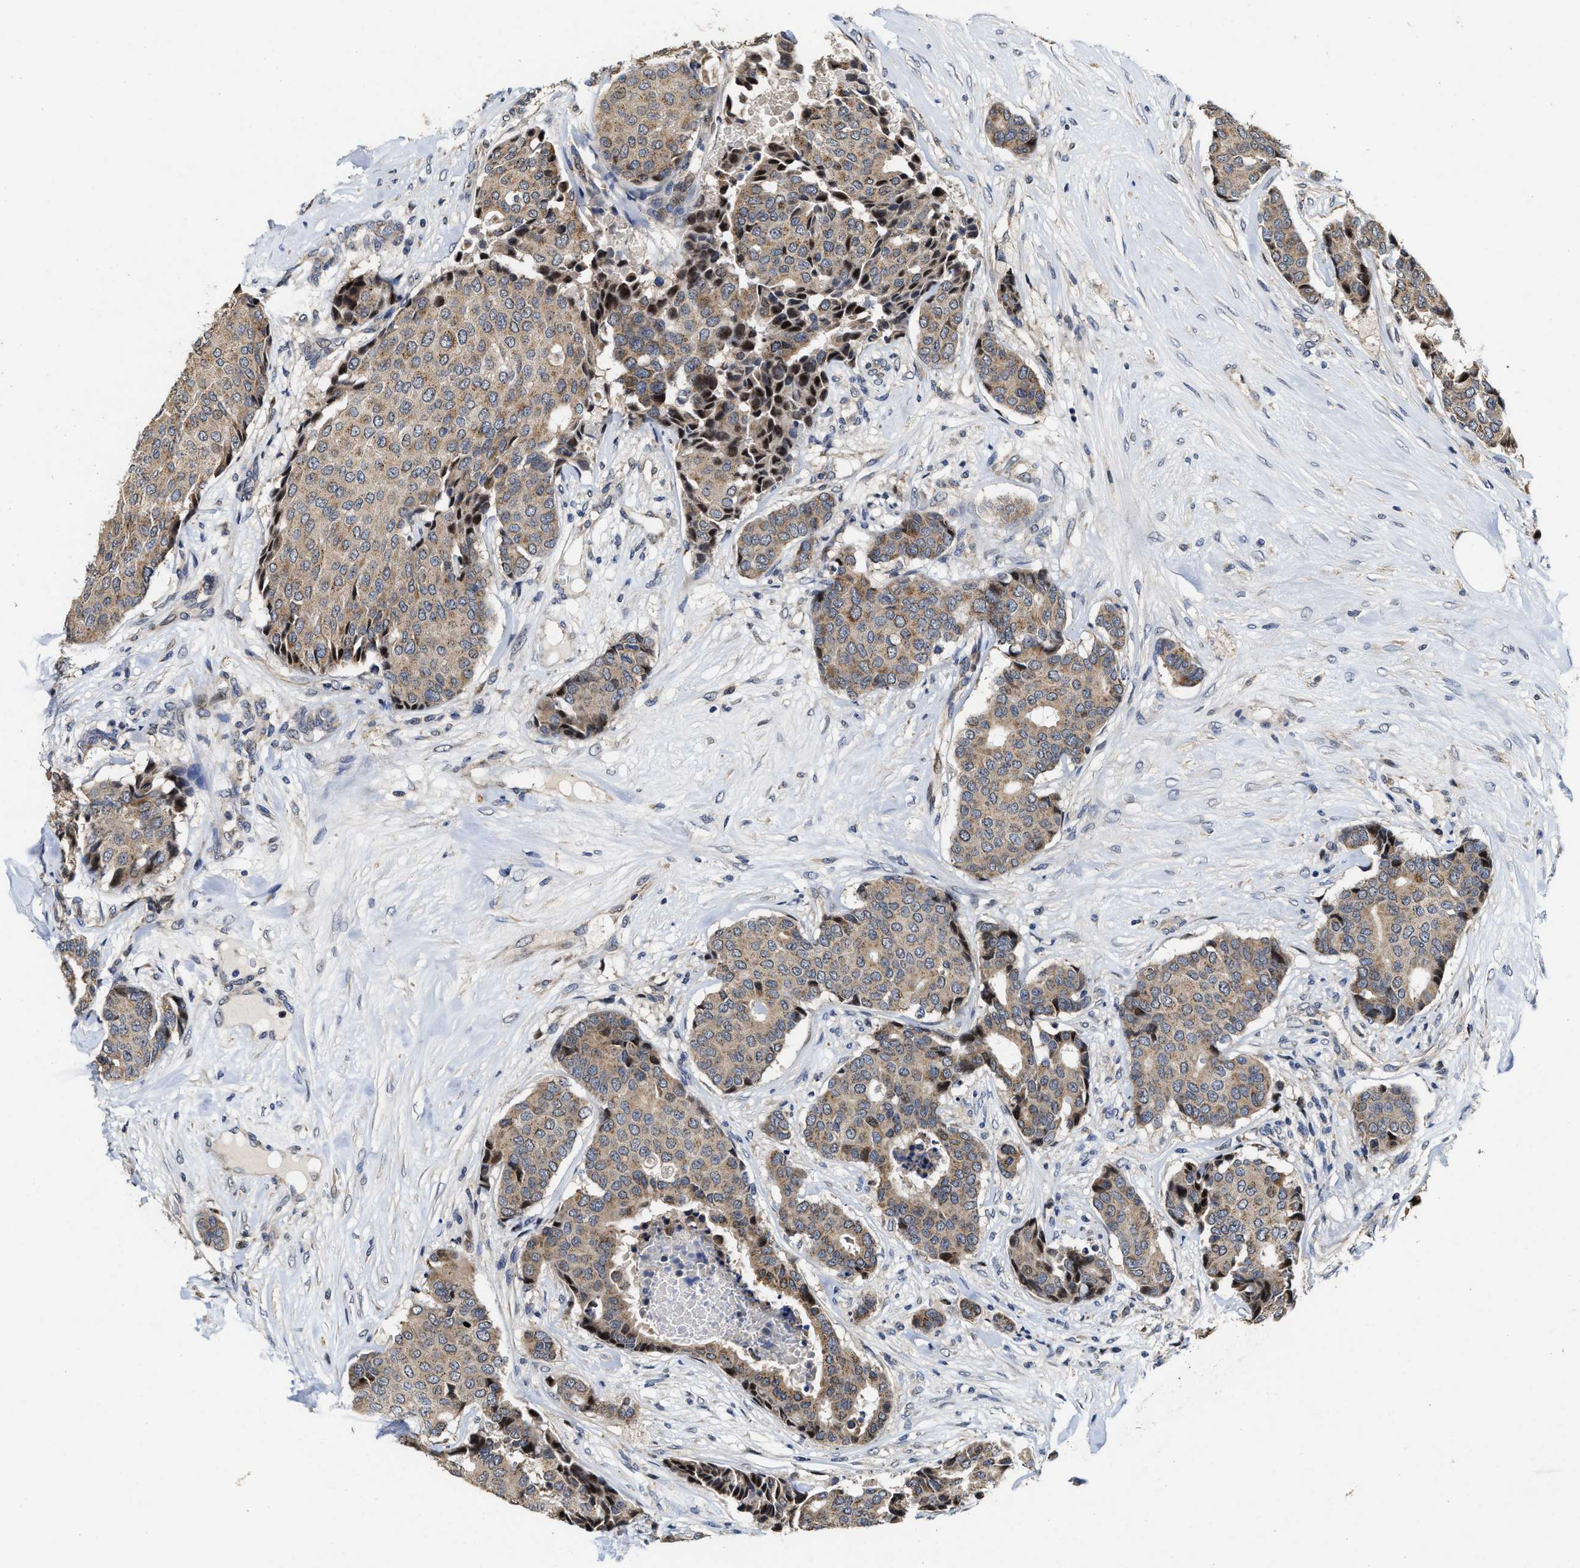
{"staining": {"intensity": "weak", "quantity": ">75%", "location": "cytoplasmic/membranous"}, "tissue": "breast cancer", "cell_type": "Tumor cells", "image_type": "cancer", "snomed": [{"axis": "morphology", "description": "Duct carcinoma"}, {"axis": "topography", "description": "Breast"}], "caption": "Immunohistochemistry (IHC) histopathology image of neoplastic tissue: human infiltrating ductal carcinoma (breast) stained using immunohistochemistry displays low levels of weak protein expression localized specifically in the cytoplasmic/membranous of tumor cells, appearing as a cytoplasmic/membranous brown color.", "gene": "SCYL2", "patient": {"sex": "female", "age": 75}}